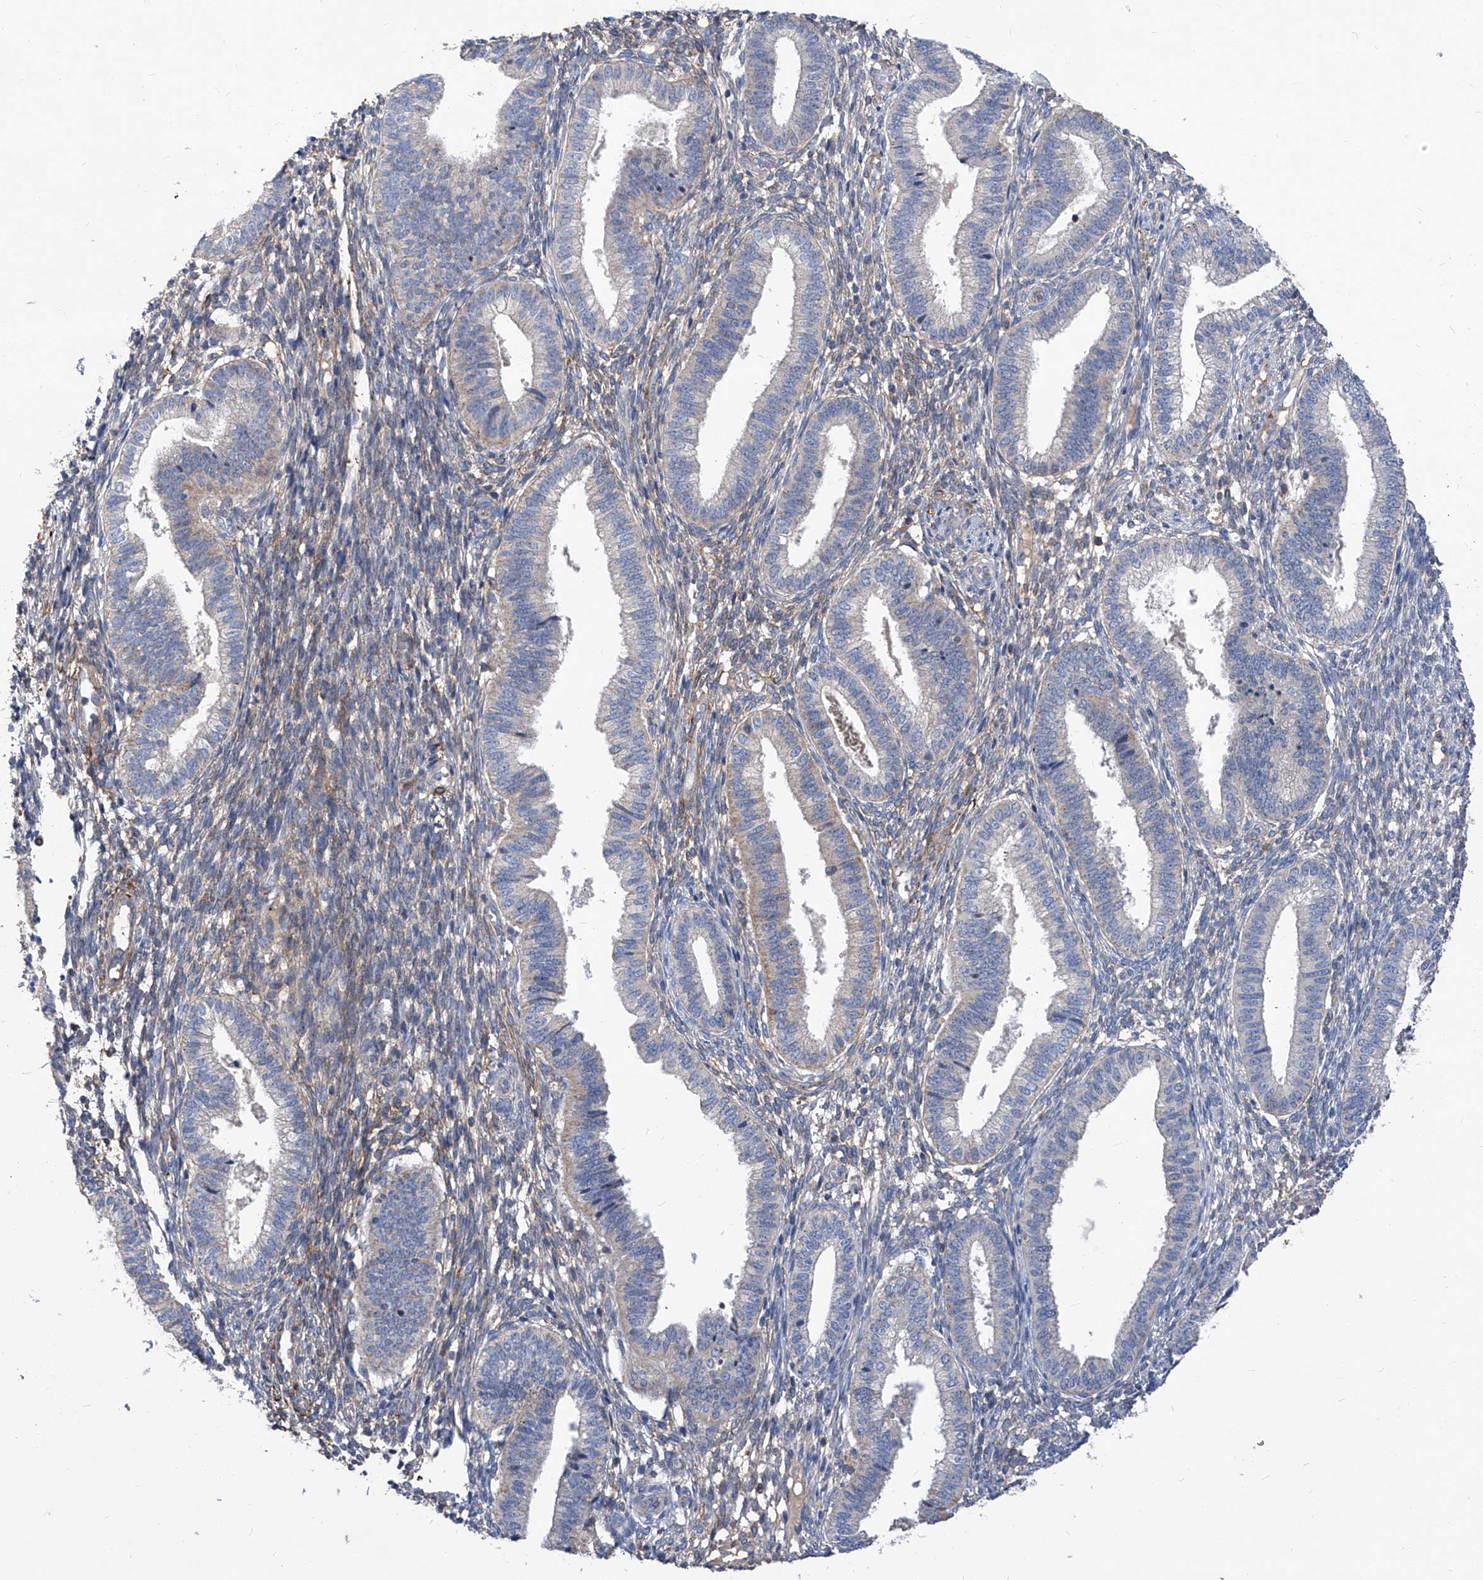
{"staining": {"intensity": "negative", "quantity": "none", "location": "none"}, "tissue": "endometrium", "cell_type": "Cells in endometrial stroma", "image_type": "normal", "snomed": [{"axis": "morphology", "description": "Normal tissue, NOS"}, {"axis": "topography", "description": "Endometrium"}], "caption": "IHC of unremarkable human endometrium reveals no expression in cells in endometrial stroma. (Brightfield microscopy of DAB (3,3'-diaminobenzidine) immunohistochemistry (IHC) at high magnification).", "gene": "EPHA8", "patient": {"sex": "female", "age": 39}}